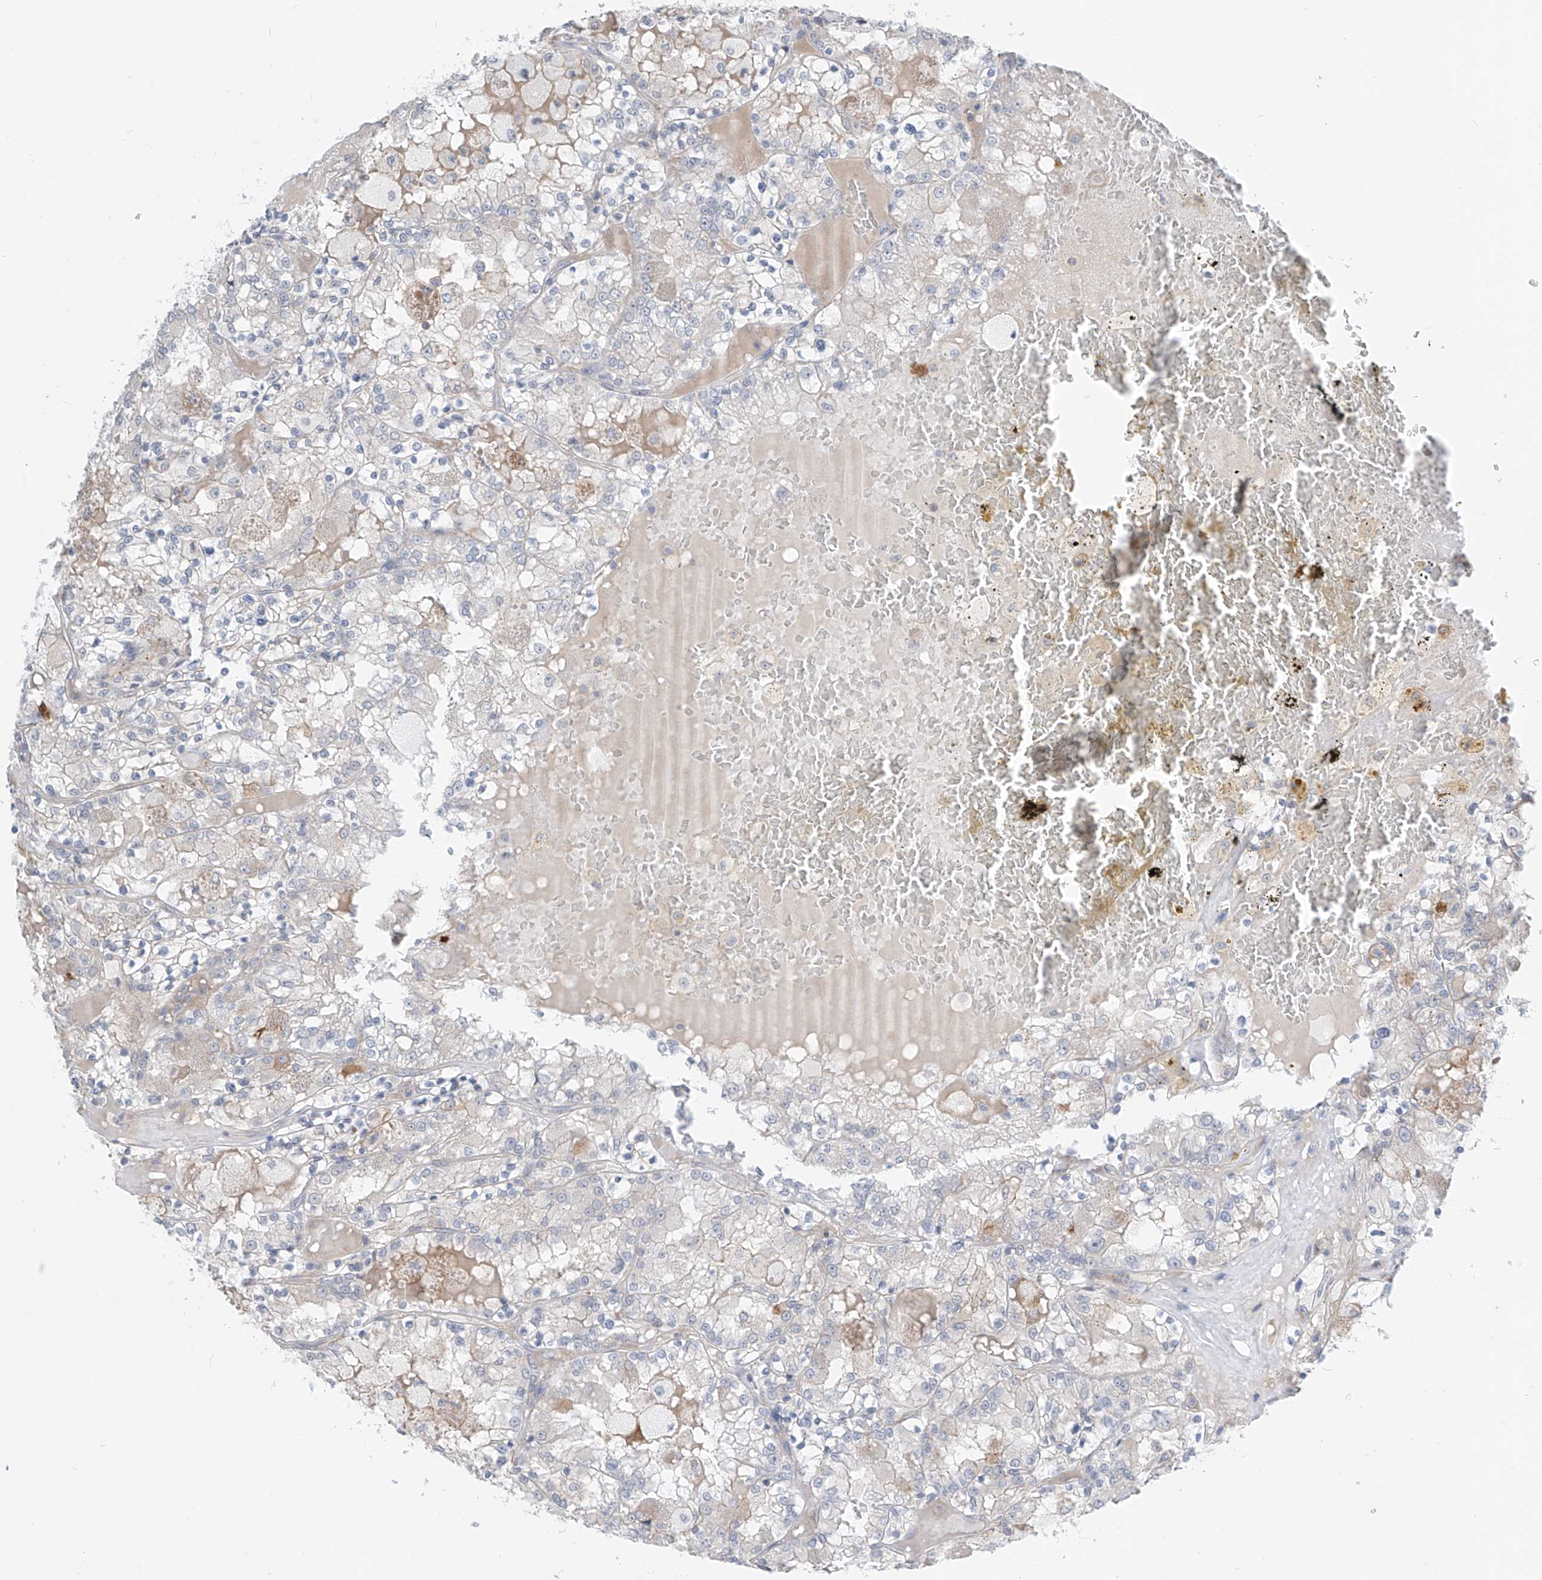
{"staining": {"intensity": "negative", "quantity": "none", "location": "none"}, "tissue": "renal cancer", "cell_type": "Tumor cells", "image_type": "cancer", "snomed": [{"axis": "morphology", "description": "Adenocarcinoma, NOS"}, {"axis": "topography", "description": "Kidney"}], "caption": "The IHC photomicrograph has no significant positivity in tumor cells of renal cancer (adenocarcinoma) tissue.", "gene": "ABLIM2", "patient": {"sex": "female", "age": 56}}